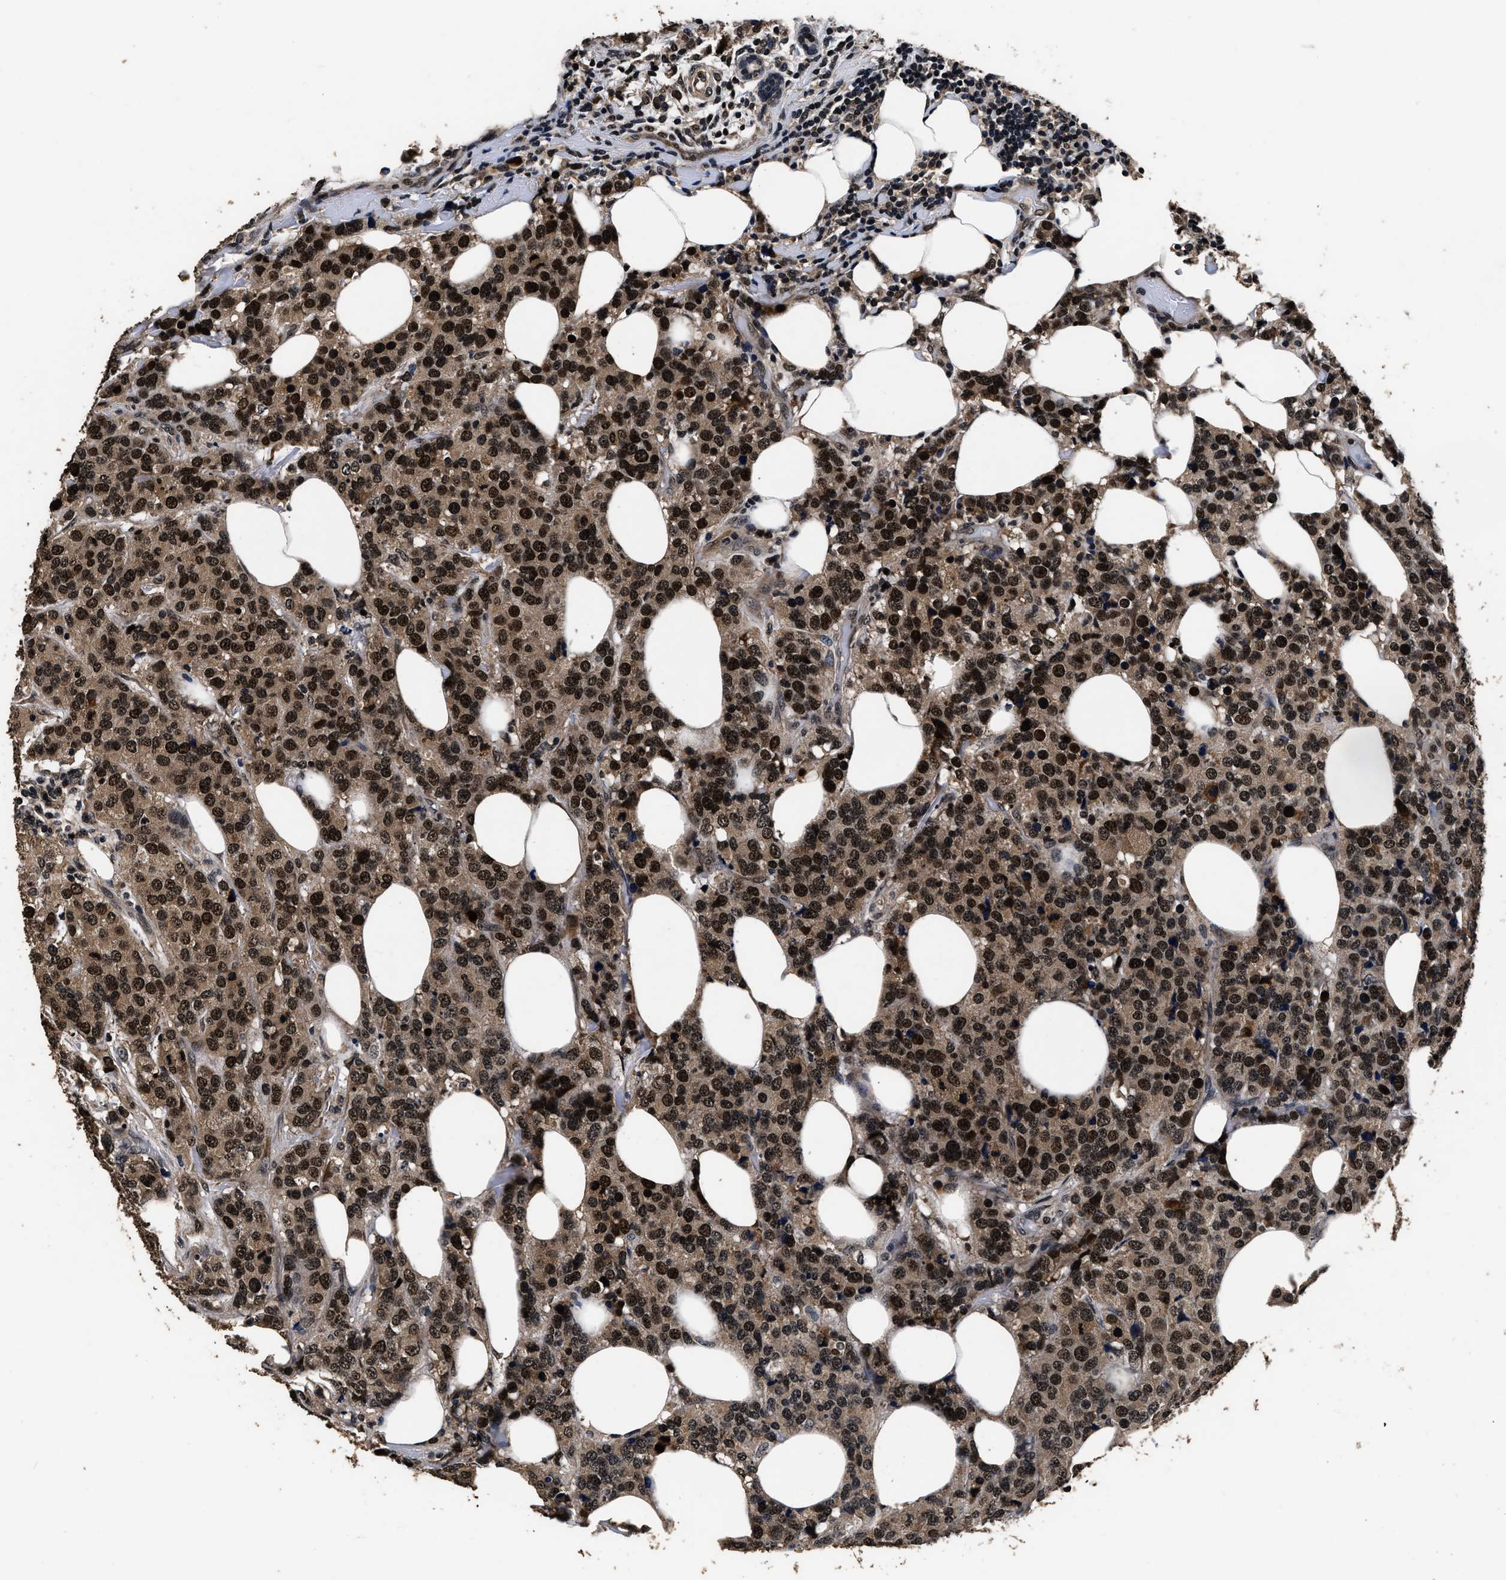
{"staining": {"intensity": "strong", "quantity": ">75%", "location": "nuclear"}, "tissue": "breast cancer", "cell_type": "Tumor cells", "image_type": "cancer", "snomed": [{"axis": "morphology", "description": "Lobular carcinoma"}, {"axis": "topography", "description": "Breast"}], "caption": "Human breast cancer stained for a protein (brown) demonstrates strong nuclear positive staining in approximately >75% of tumor cells.", "gene": "CSTF1", "patient": {"sex": "female", "age": 59}}